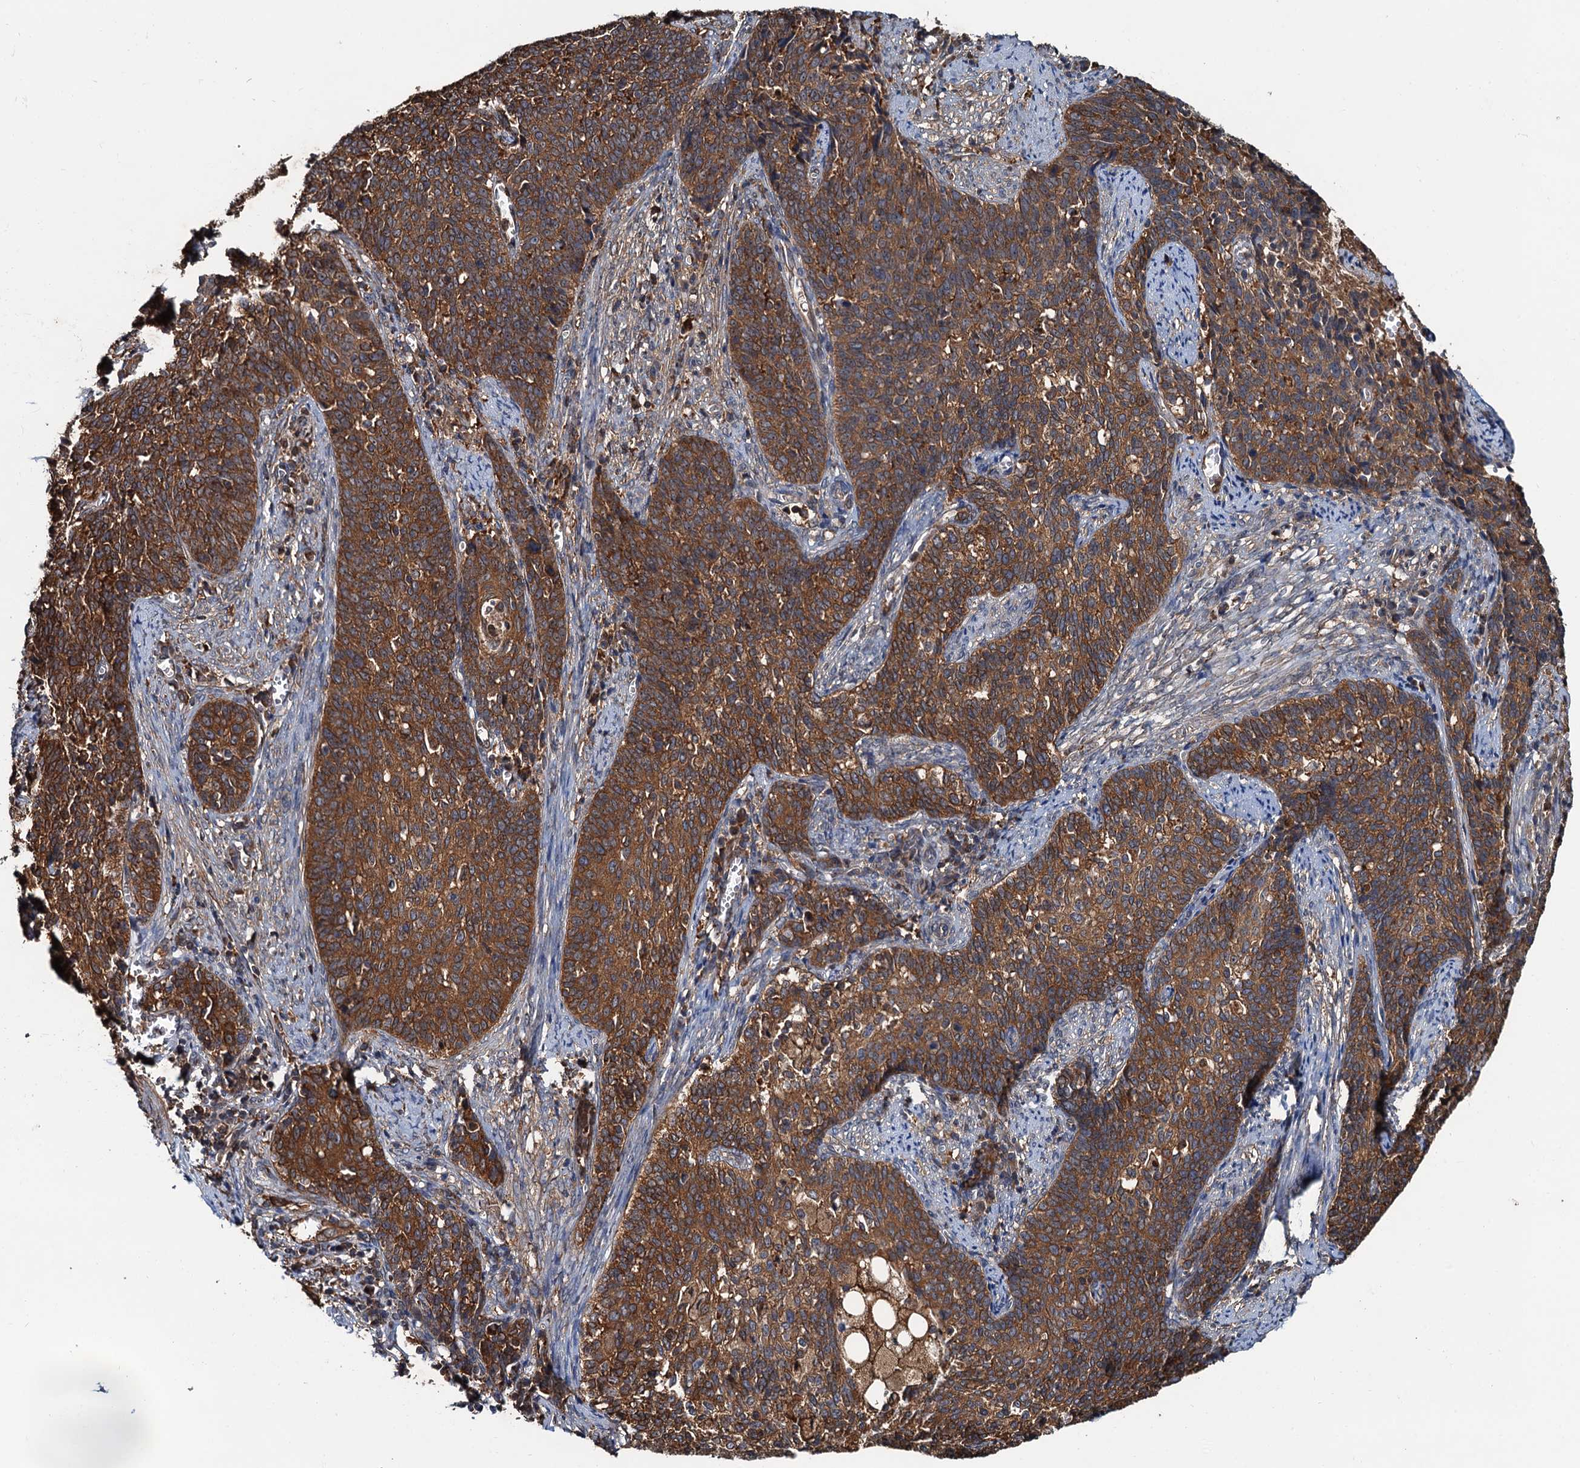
{"staining": {"intensity": "strong", "quantity": ">75%", "location": "cytoplasmic/membranous"}, "tissue": "cervical cancer", "cell_type": "Tumor cells", "image_type": "cancer", "snomed": [{"axis": "morphology", "description": "Squamous cell carcinoma, NOS"}, {"axis": "topography", "description": "Cervix"}], "caption": "Human cervical cancer stained with a protein marker displays strong staining in tumor cells.", "gene": "USP6NL", "patient": {"sex": "female", "age": 39}}